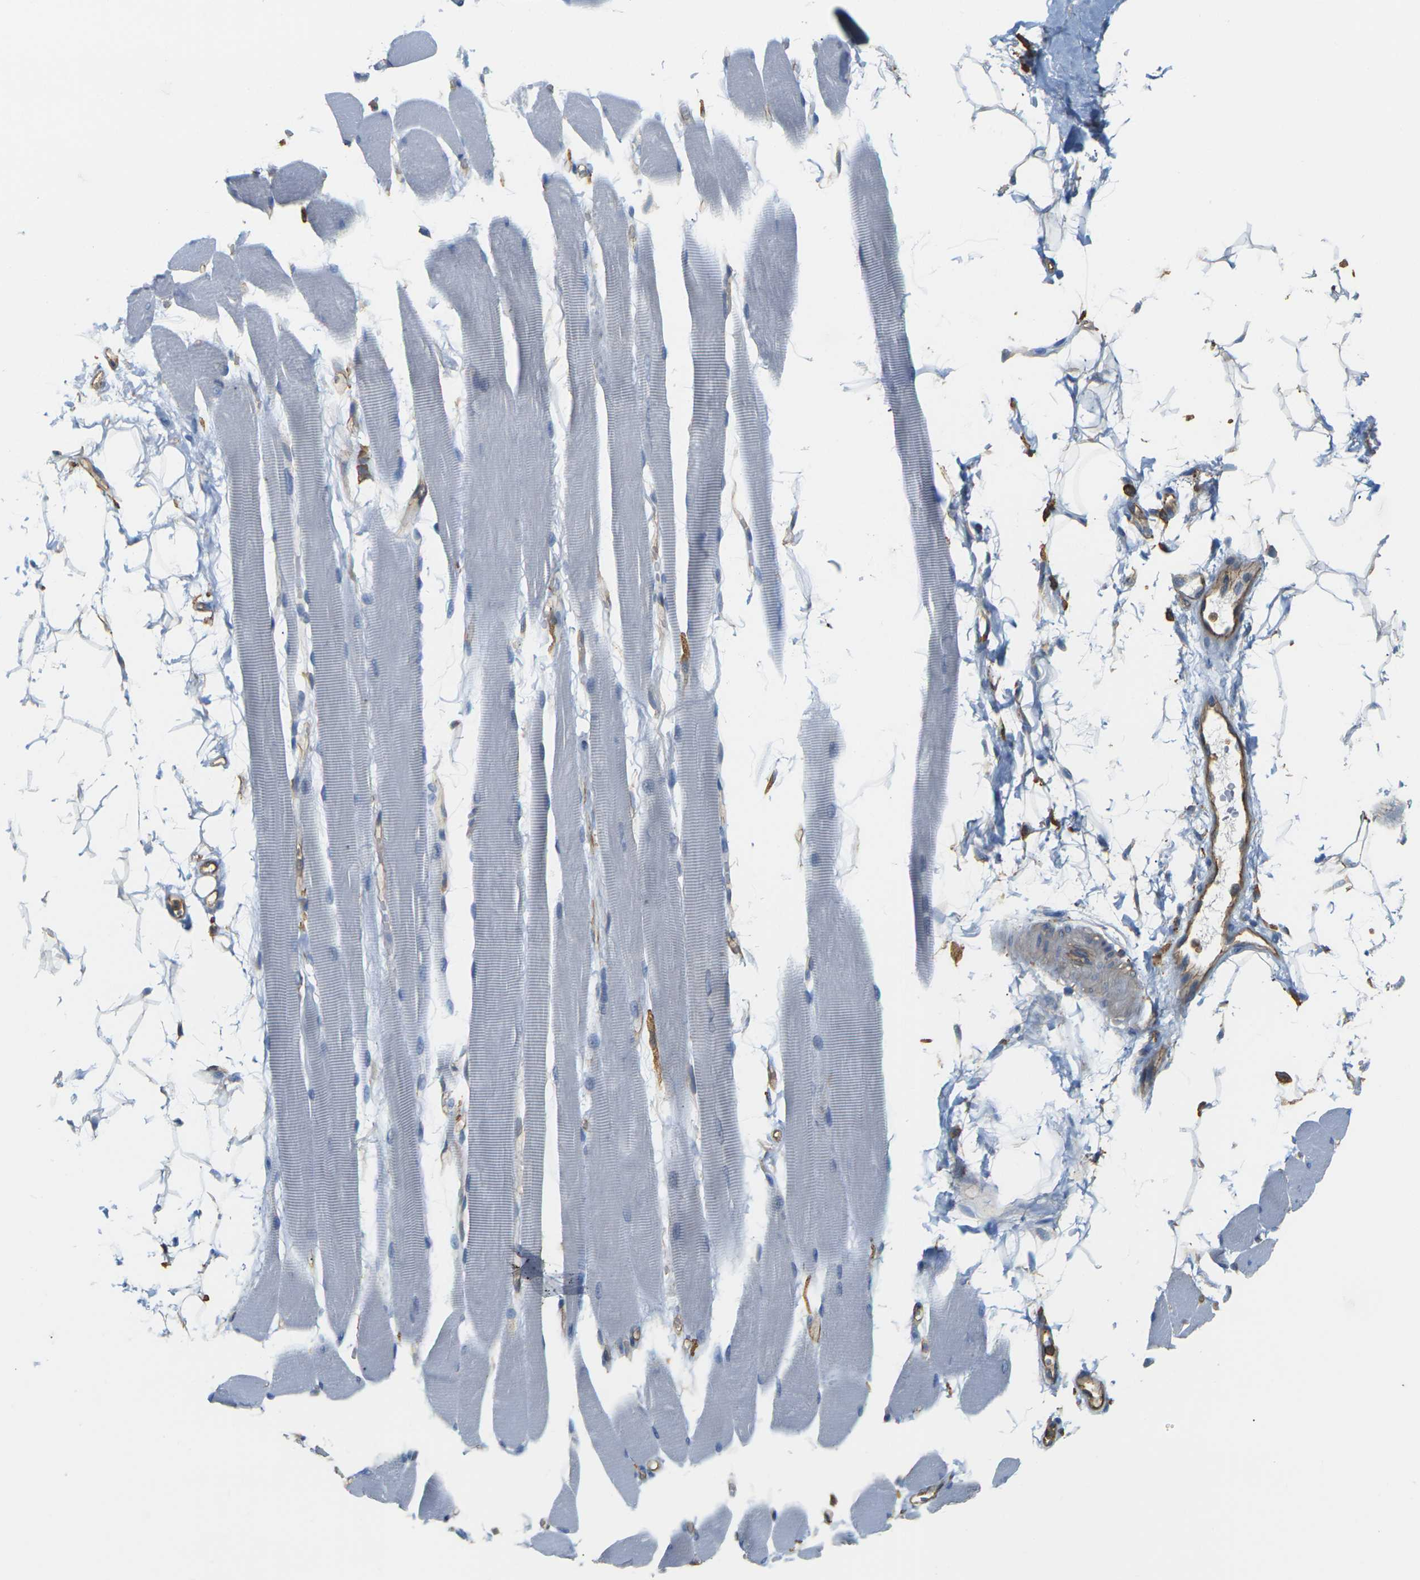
{"staining": {"intensity": "negative", "quantity": "none", "location": "none"}, "tissue": "skeletal muscle", "cell_type": "Myocytes", "image_type": "normal", "snomed": [{"axis": "morphology", "description": "Normal tissue, NOS"}, {"axis": "topography", "description": "Skeletal muscle"}, {"axis": "topography", "description": "Oral tissue"}, {"axis": "topography", "description": "Peripheral nerve tissue"}], "caption": "There is no significant expression in myocytes of skeletal muscle. The staining was performed using DAB to visualize the protein expression in brown, while the nuclei were stained in blue with hematoxylin (Magnification: 20x).", "gene": "IQGAP1", "patient": {"sex": "female", "age": 84}}